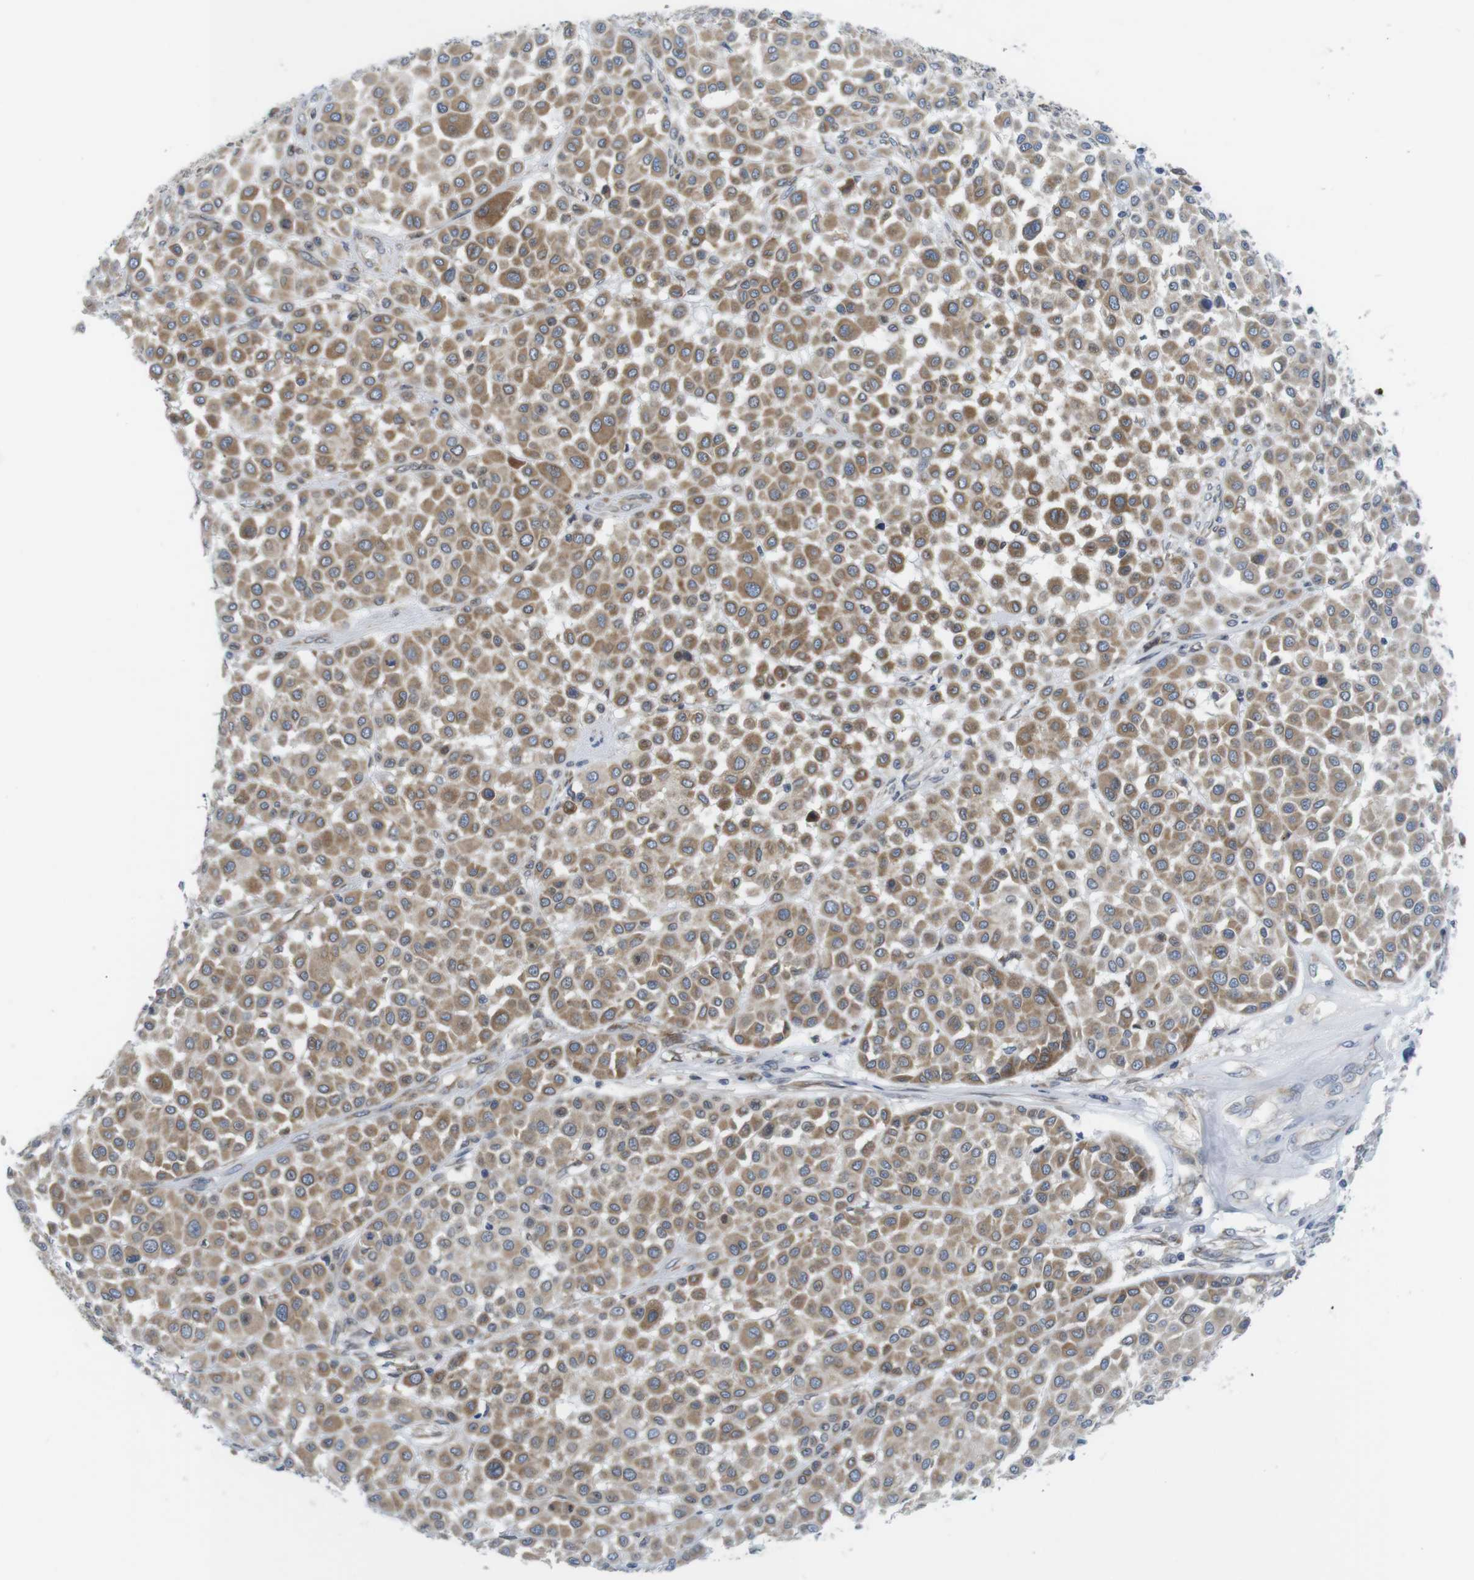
{"staining": {"intensity": "moderate", "quantity": ">75%", "location": "cytoplasmic/membranous"}, "tissue": "melanoma", "cell_type": "Tumor cells", "image_type": "cancer", "snomed": [{"axis": "morphology", "description": "Malignant melanoma, Metastatic site"}, {"axis": "topography", "description": "Soft tissue"}], "caption": "Immunohistochemical staining of malignant melanoma (metastatic site) demonstrates medium levels of moderate cytoplasmic/membranous protein positivity in about >75% of tumor cells.", "gene": "ERGIC3", "patient": {"sex": "male", "age": 41}}